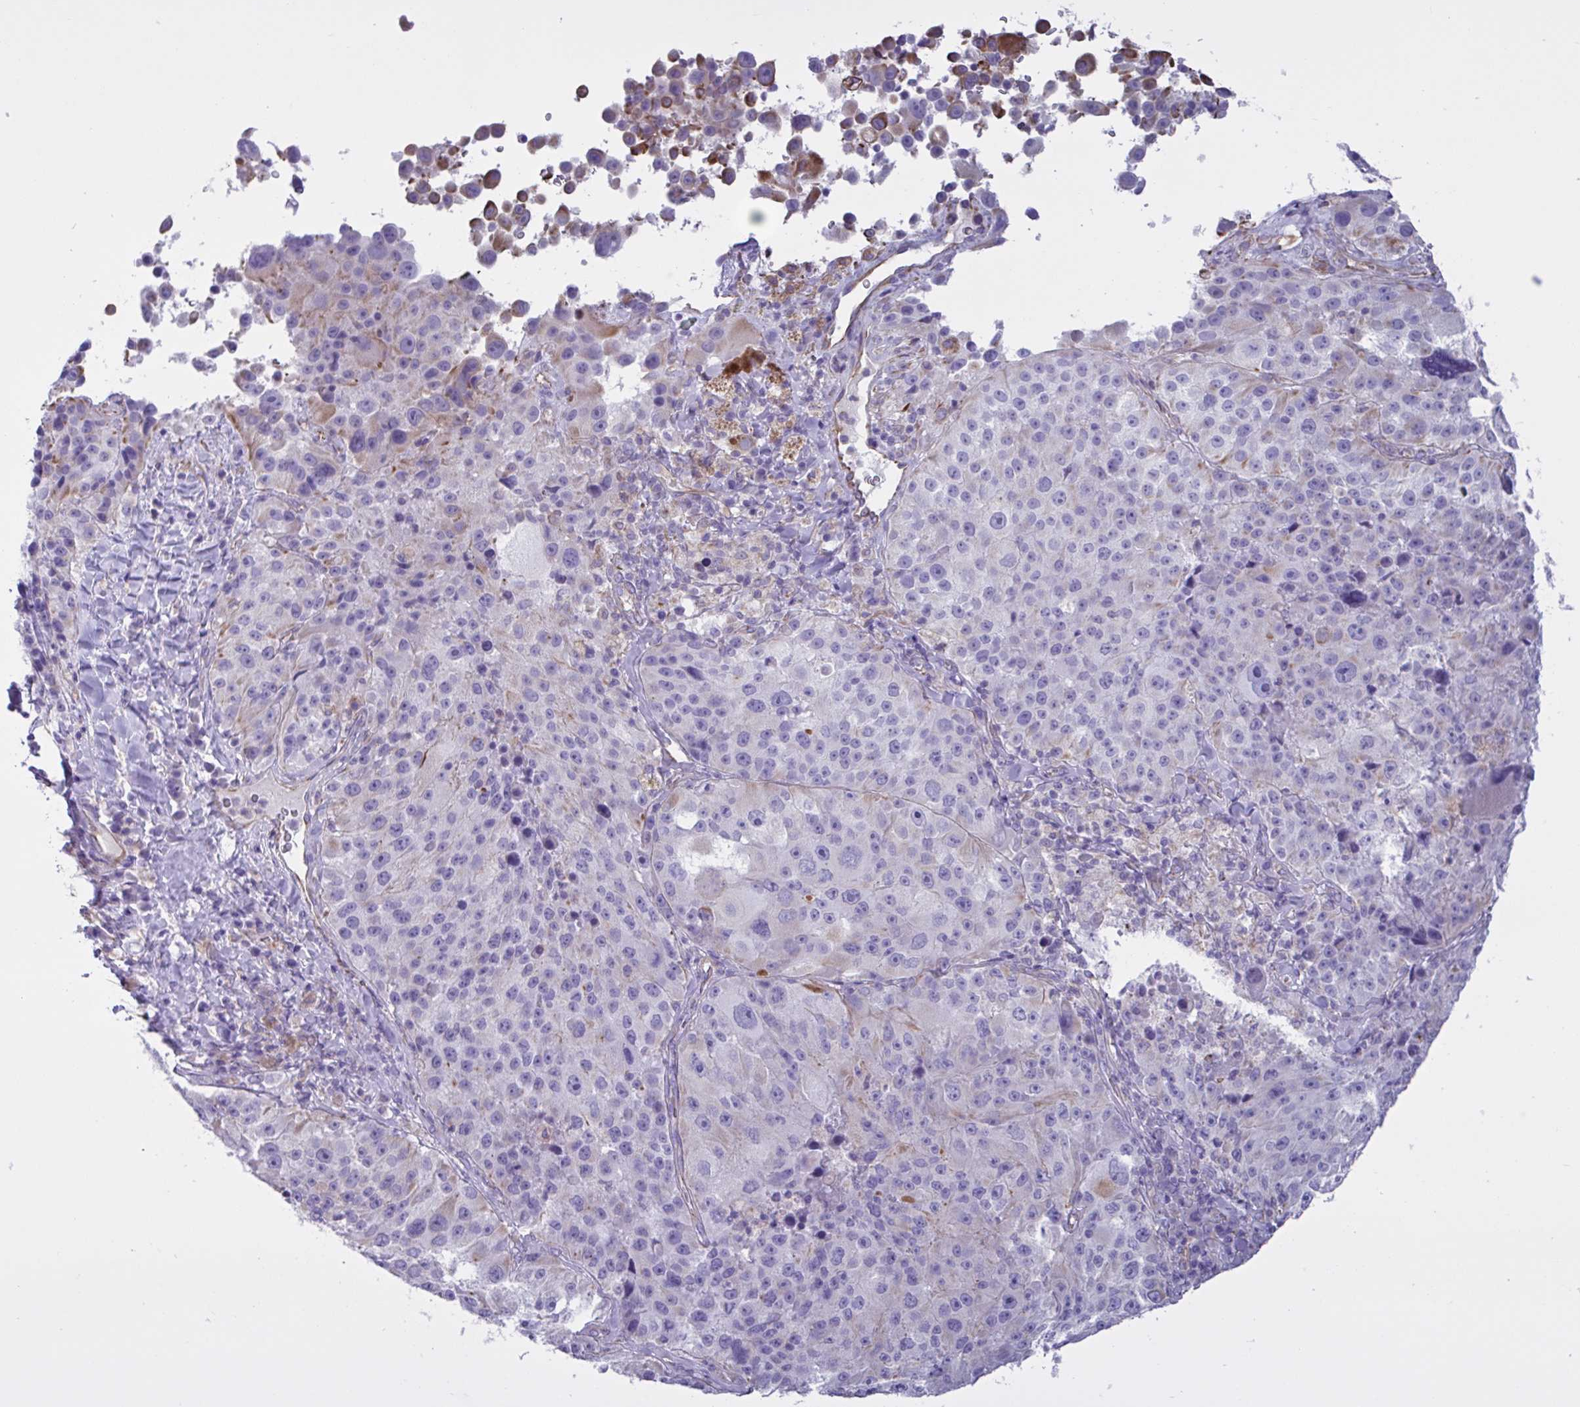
{"staining": {"intensity": "negative", "quantity": "none", "location": "none"}, "tissue": "melanoma", "cell_type": "Tumor cells", "image_type": "cancer", "snomed": [{"axis": "morphology", "description": "Malignant melanoma, Metastatic site"}, {"axis": "topography", "description": "Lymph node"}], "caption": "The immunohistochemistry histopathology image has no significant positivity in tumor cells of malignant melanoma (metastatic site) tissue. (DAB (3,3'-diaminobenzidine) immunohistochemistry with hematoxylin counter stain).", "gene": "TMEM86B", "patient": {"sex": "male", "age": 62}}